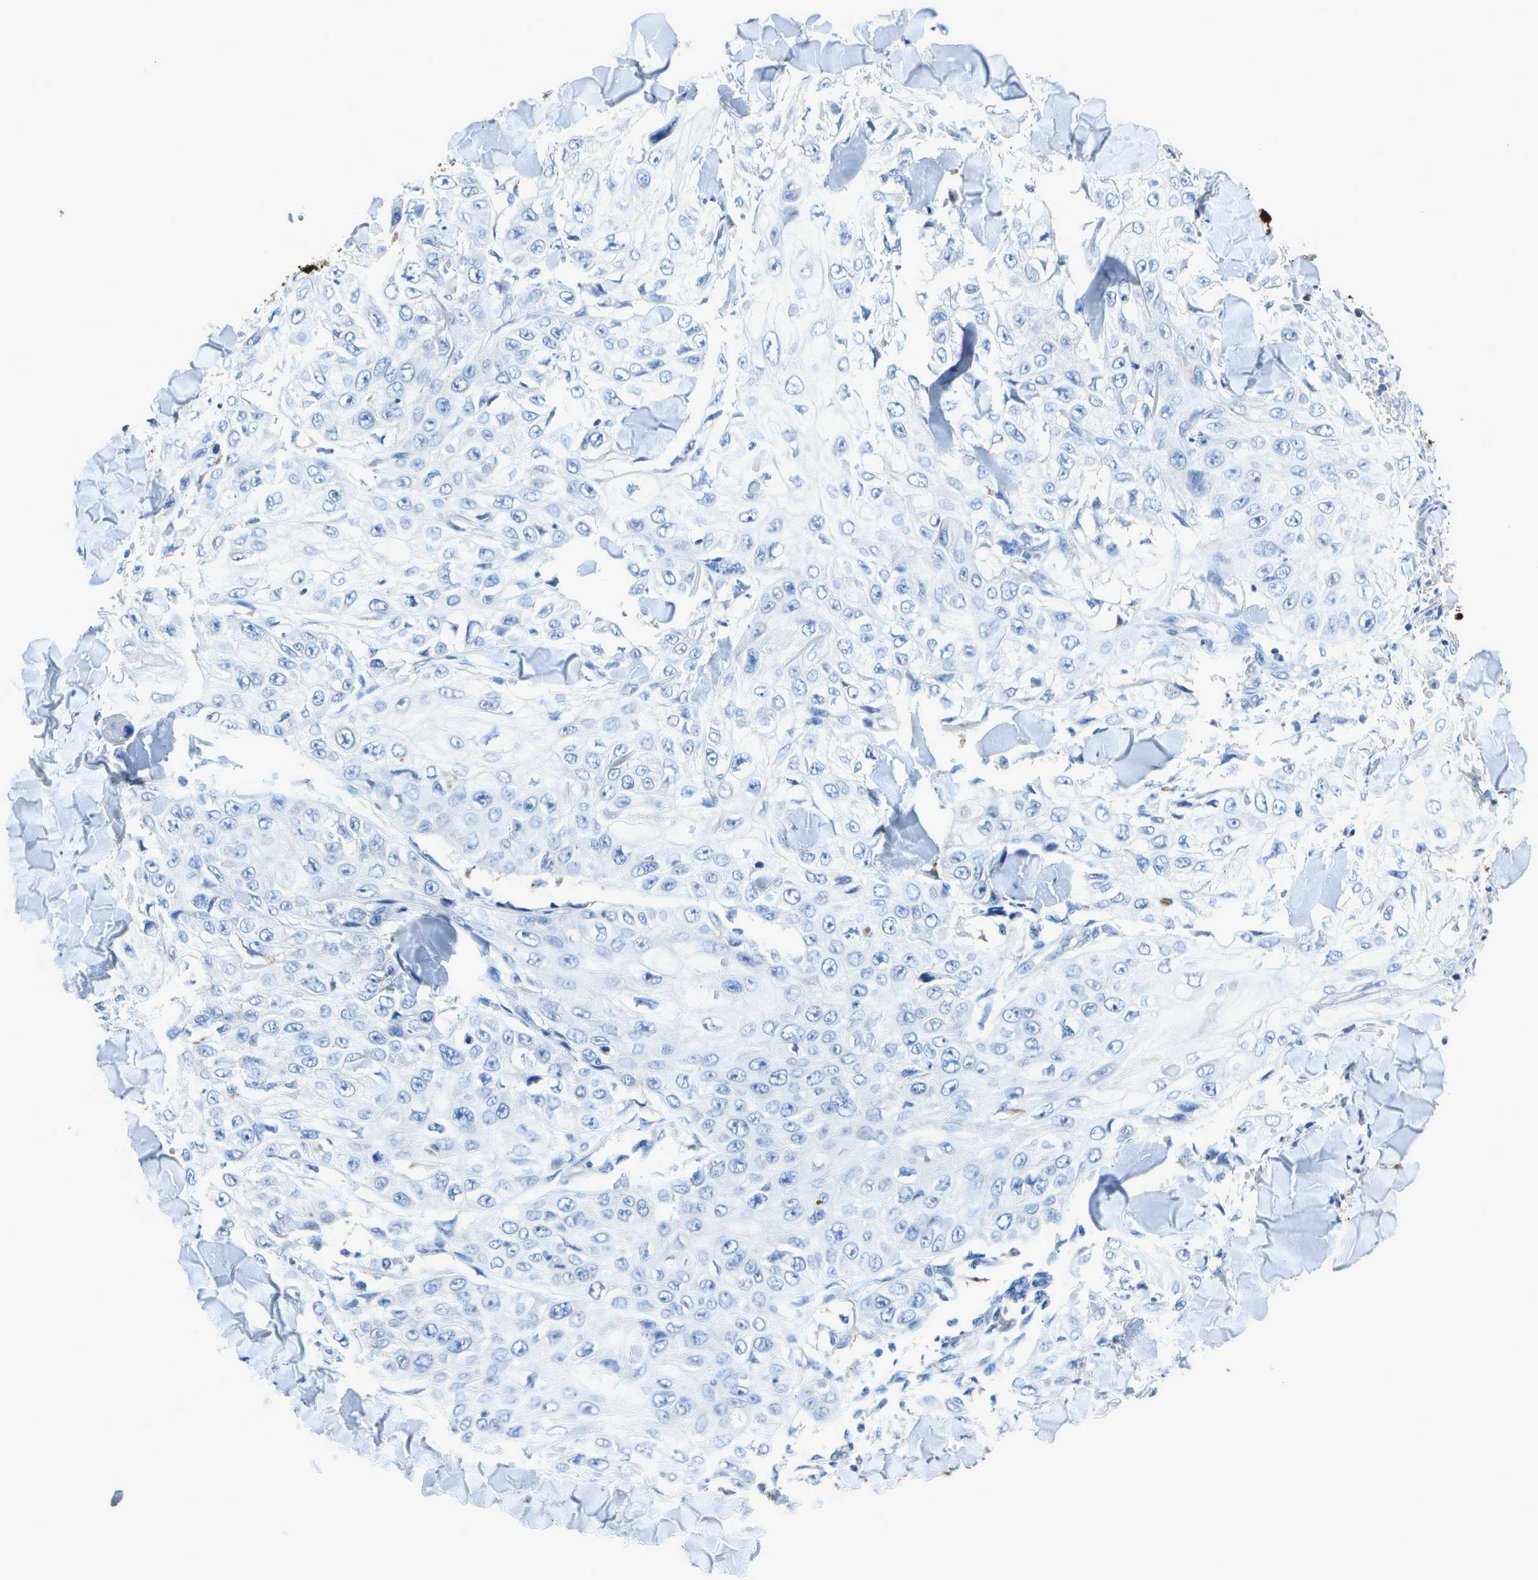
{"staining": {"intensity": "negative", "quantity": "none", "location": "none"}, "tissue": "skin cancer", "cell_type": "Tumor cells", "image_type": "cancer", "snomed": [{"axis": "morphology", "description": "Squamous cell carcinoma, NOS"}, {"axis": "topography", "description": "Skin"}], "caption": "This is an immunohistochemistry (IHC) image of human skin cancer (squamous cell carcinoma). There is no positivity in tumor cells.", "gene": "DCT", "patient": {"sex": "male", "age": 86}}